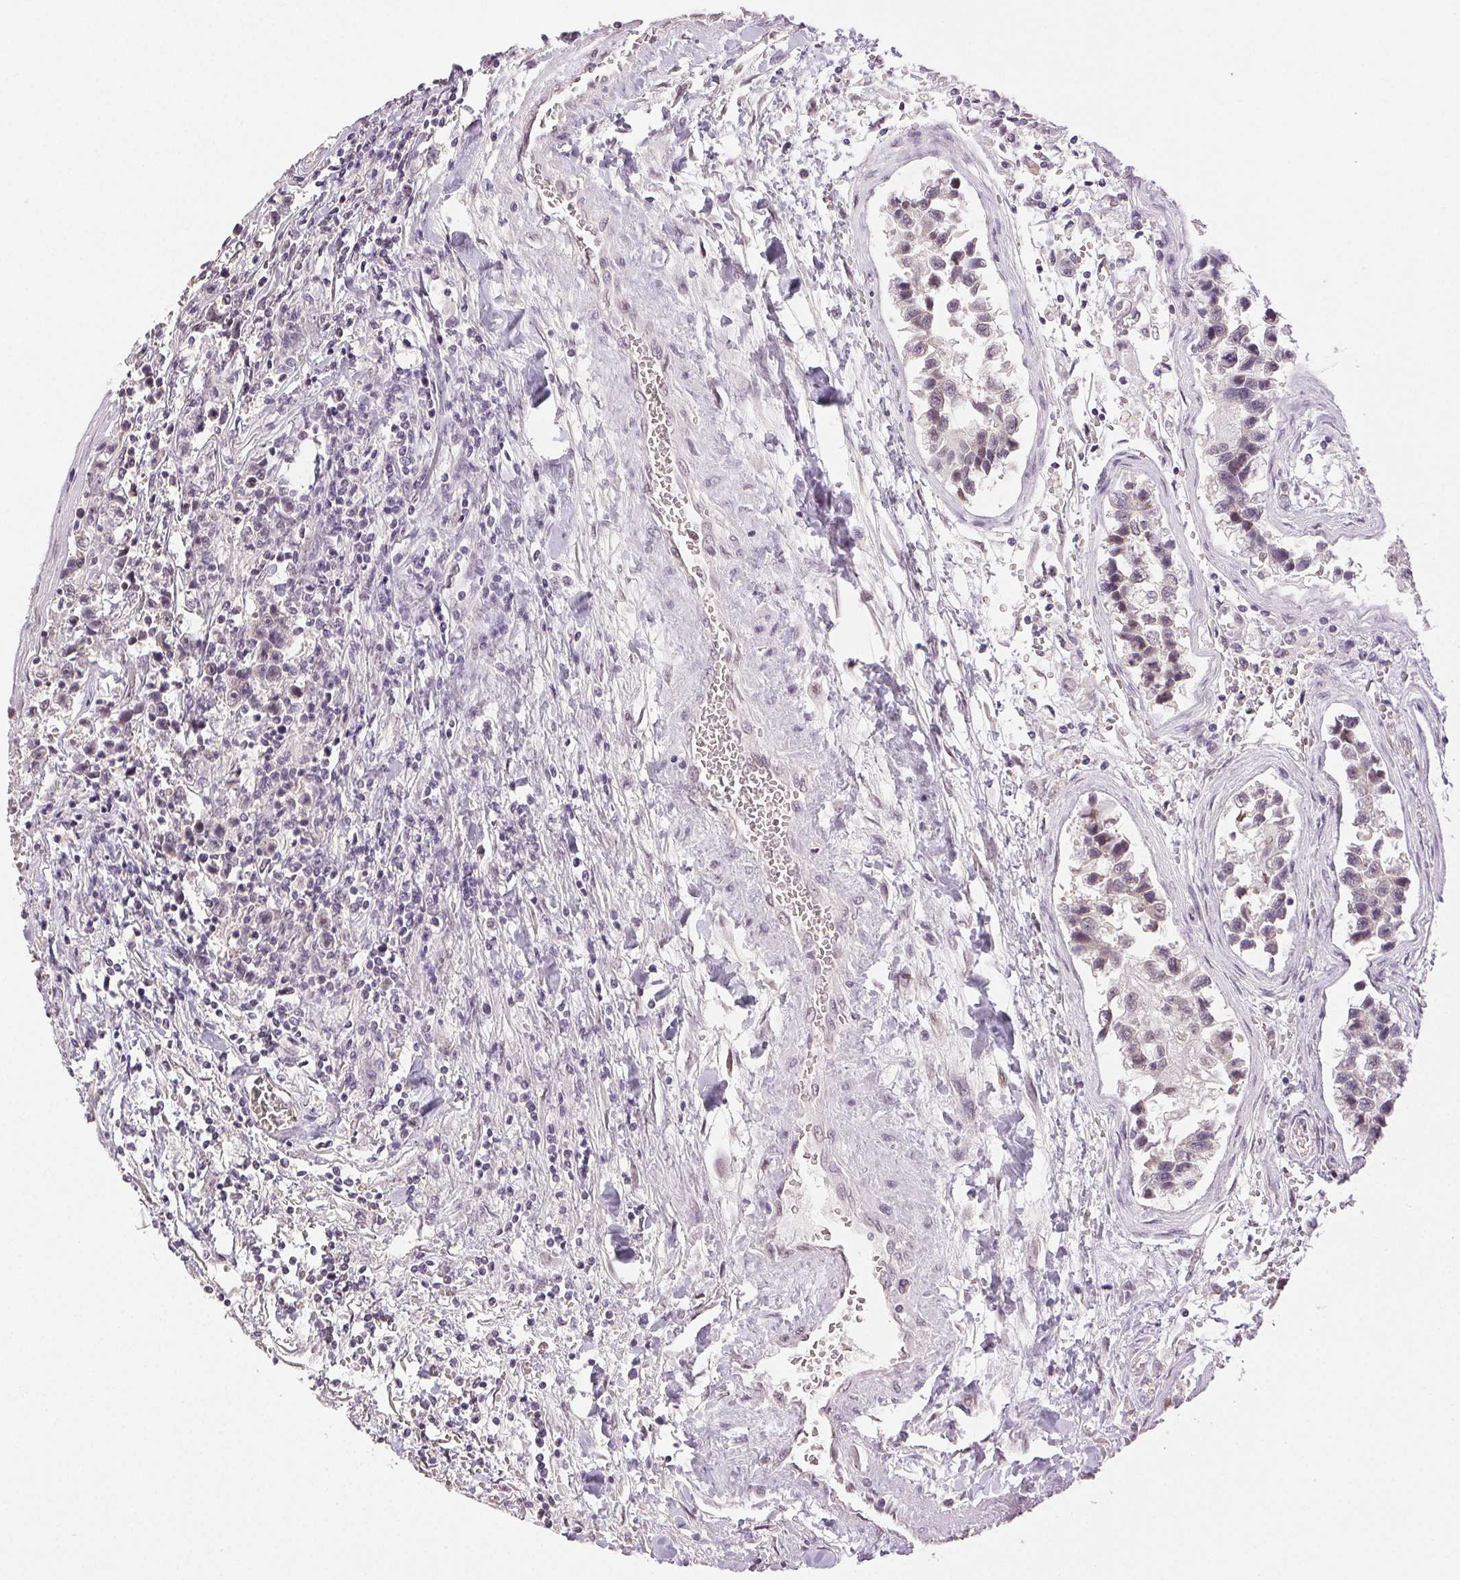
{"staining": {"intensity": "negative", "quantity": "none", "location": "none"}, "tissue": "testis cancer", "cell_type": "Tumor cells", "image_type": "cancer", "snomed": [{"axis": "morphology", "description": "Seminoma, NOS"}, {"axis": "topography", "description": "Testis"}], "caption": "Histopathology image shows no protein expression in tumor cells of testis cancer tissue. Nuclei are stained in blue.", "gene": "PLCB1", "patient": {"sex": "male", "age": 26}}